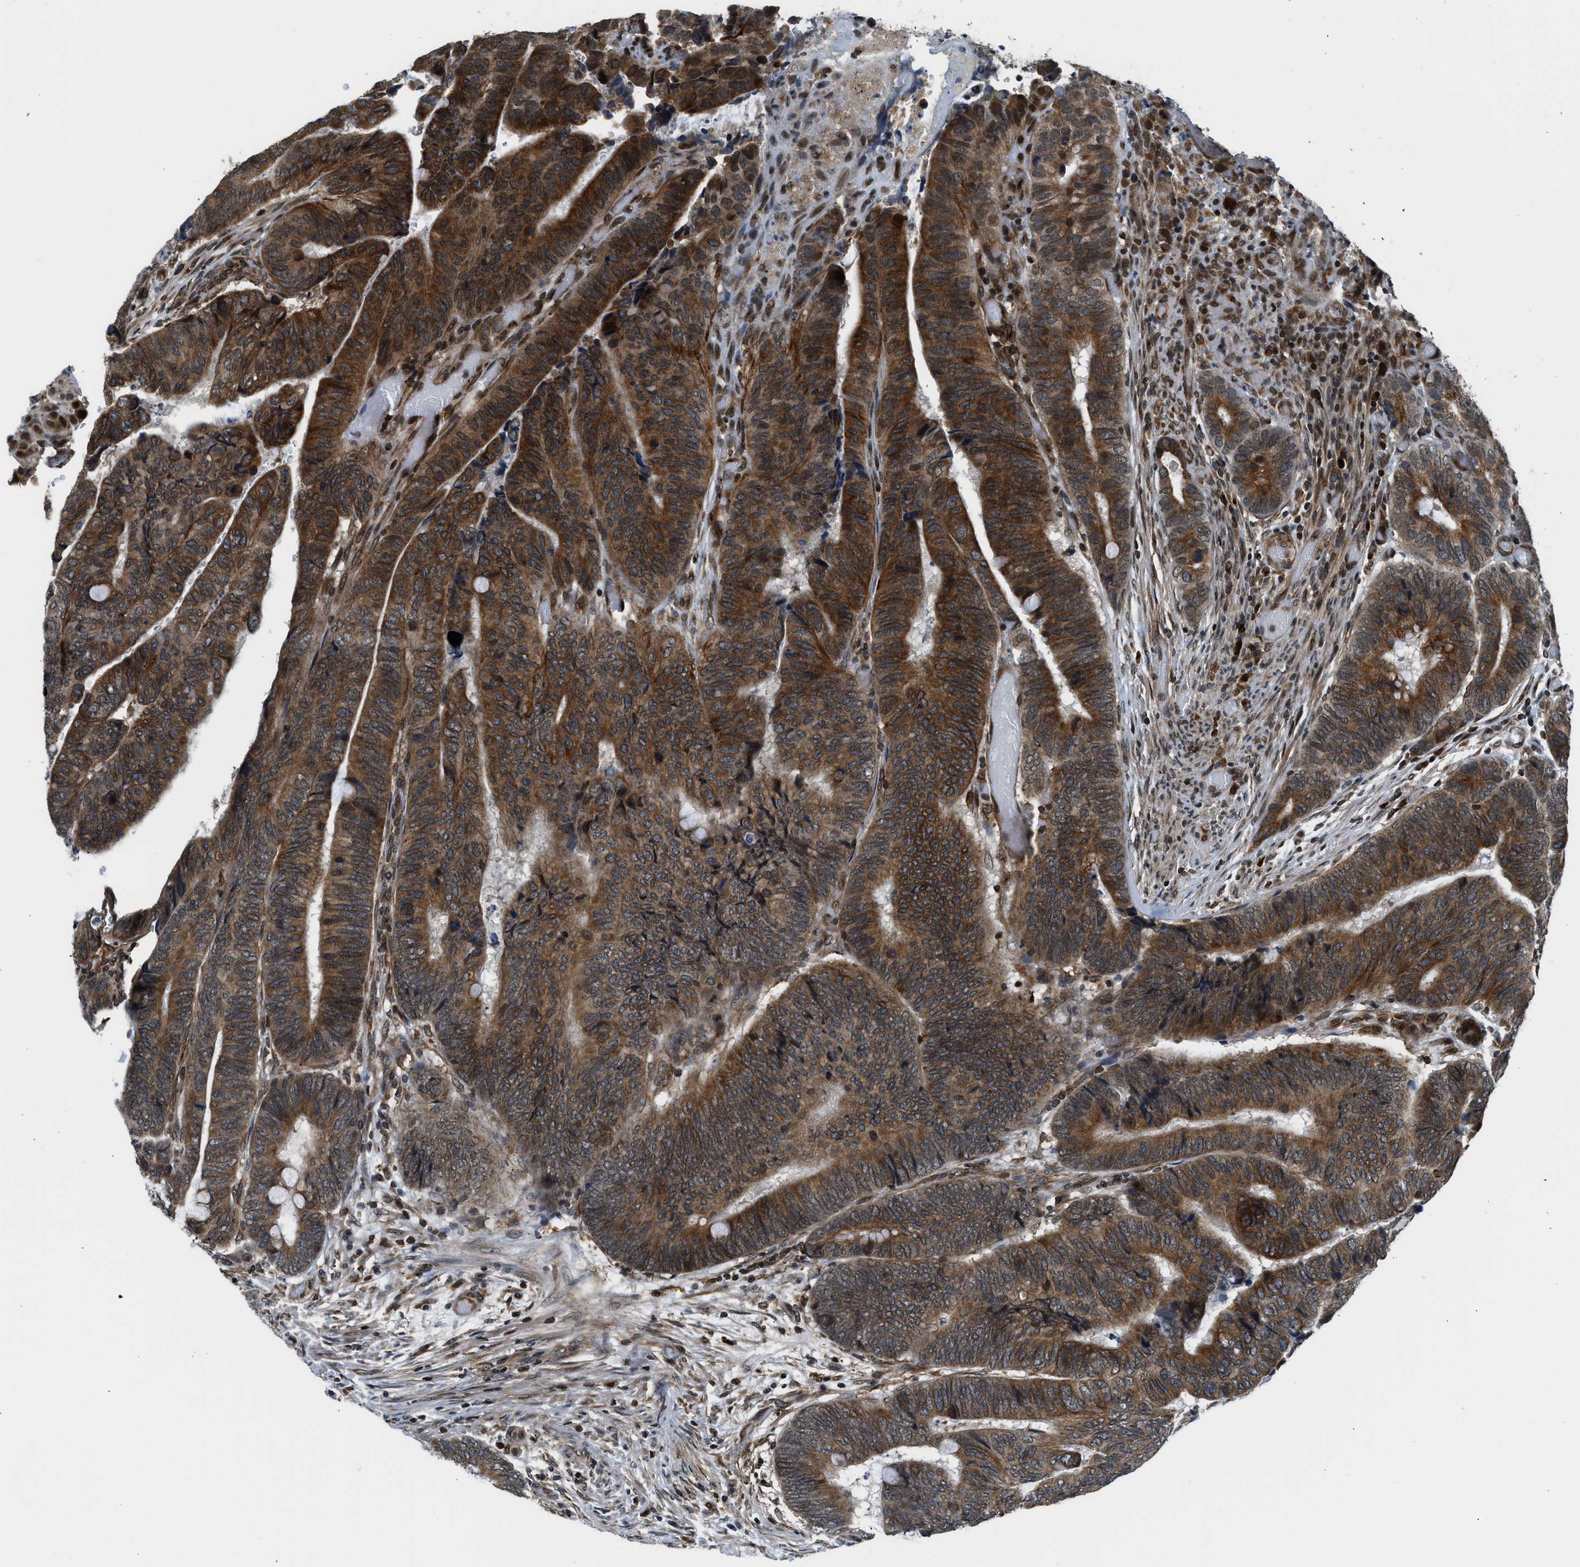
{"staining": {"intensity": "strong", "quantity": ">75%", "location": "cytoplasmic/membranous"}, "tissue": "colorectal cancer", "cell_type": "Tumor cells", "image_type": "cancer", "snomed": [{"axis": "morphology", "description": "Normal tissue, NOS"}, {"axis": "morphology", "description": "Adenocarcinoma, NOS"}, {"axis": "topography", "description": "Rectum"}], "caption": "IHC photomicrograph of neoplastic tissue: human colorectal cancer (adenocarcinoma) stained using immunohistochemistry exhibits high levels of strong protein expression localized specifically in the cytoplasmic/membranous of tumor cells, appearing as a cytoplasmic/membranous brown color.", "gene": "RETREG3", "patient": {"sex": "male", "age": 92}}